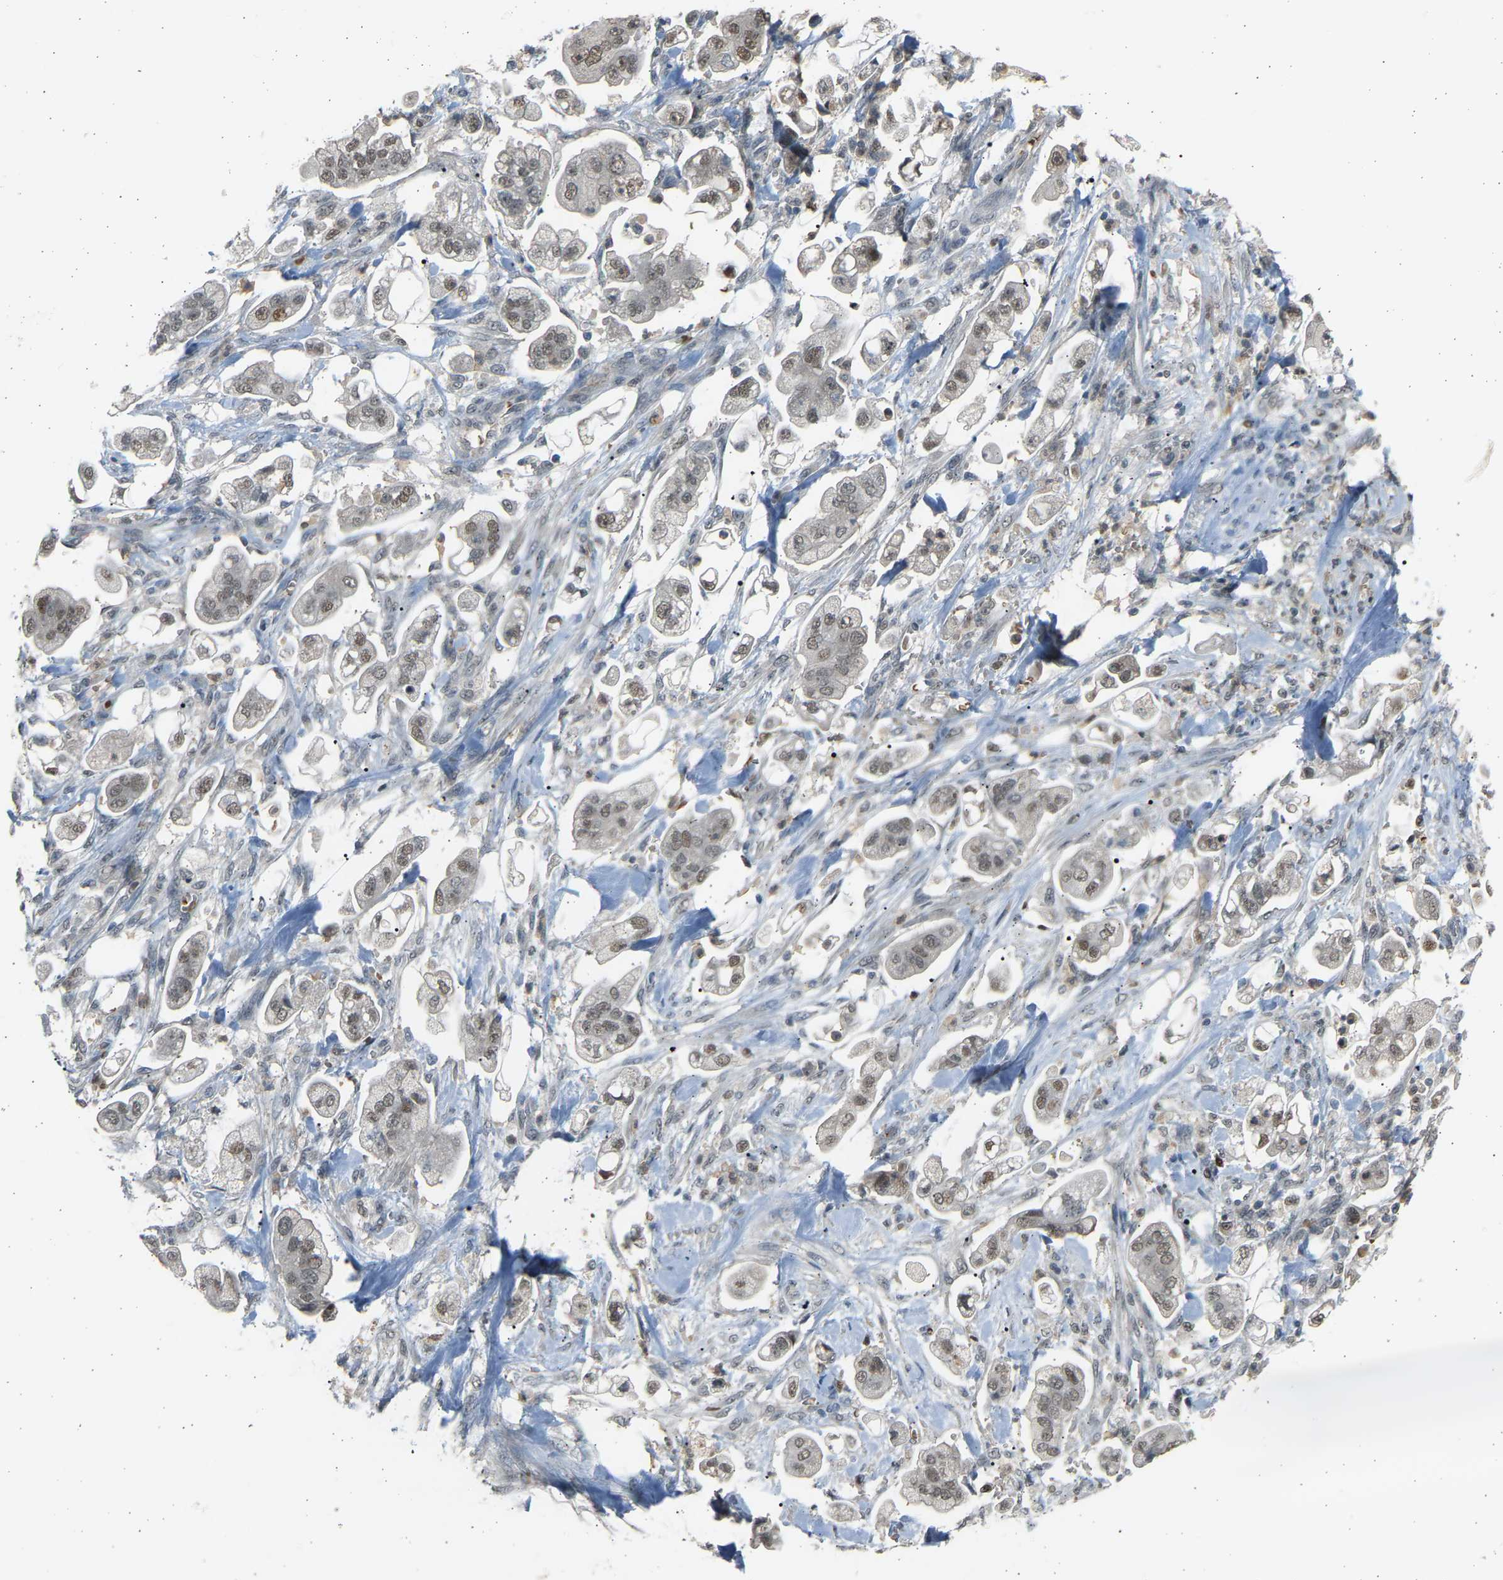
{"staining": {"intensity": "weak", "quantity": ">75%", "location": "nuclear"}, "tissue": "stomach cancer", "cell_type": "Tumor cells", "image_type": "cancer", "snomed": [{"axis": "morphology", "description": "Adenocarcinoma, NOS"}, {"axis": "topography", "description": "Stomach"}], "caption": "A low amount of weak nuclear expression is present in approximately >75% of tumor cells in adenocarcinoma (stomach) tissue.", "gene": "BIRC2", "patient": {"sex": "male", "age": 62}}